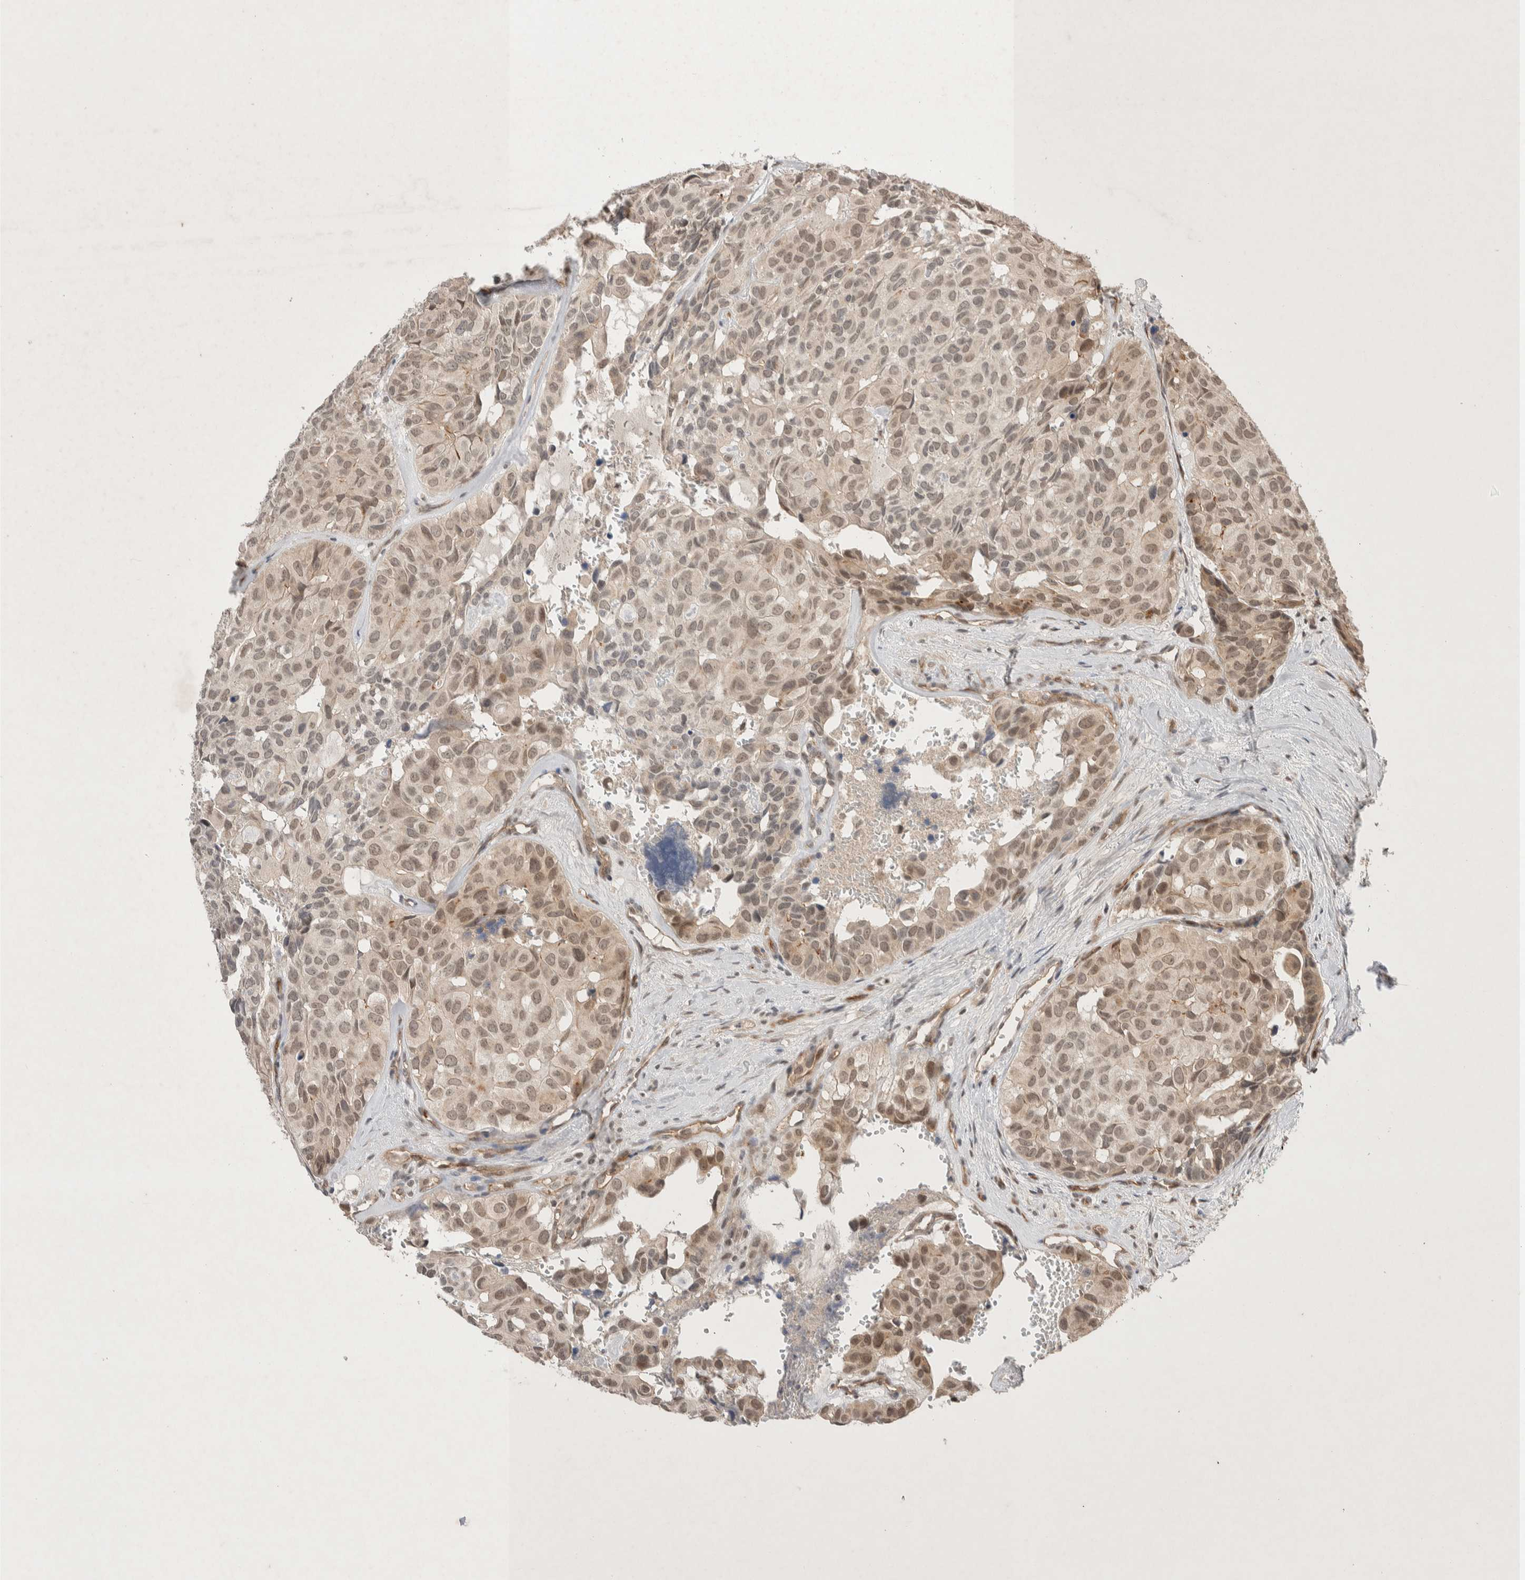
{"staining": {"intensity": "weak", "quantity": ">75%", "location": "nuclear"}, "tissue": "head and neck cancer", "cell_type": "Tumor cells", "image_type": "cancer", "snomed": [{"axis": "morphology", "description": "Adenocarcinoma, NOS"}, {"axis": "topography", "description": "Salivary gland, NOS"}, {"axis": "topography", "description": "Head-Neck"}], "caption": "About >75% of tumor cells in human head and neck cancer display weak nuclear protein expression as visualized by brown immunohistochemical staining.", "gene": "ZNF704", "patient": {"sex": "female", "age": 76}}